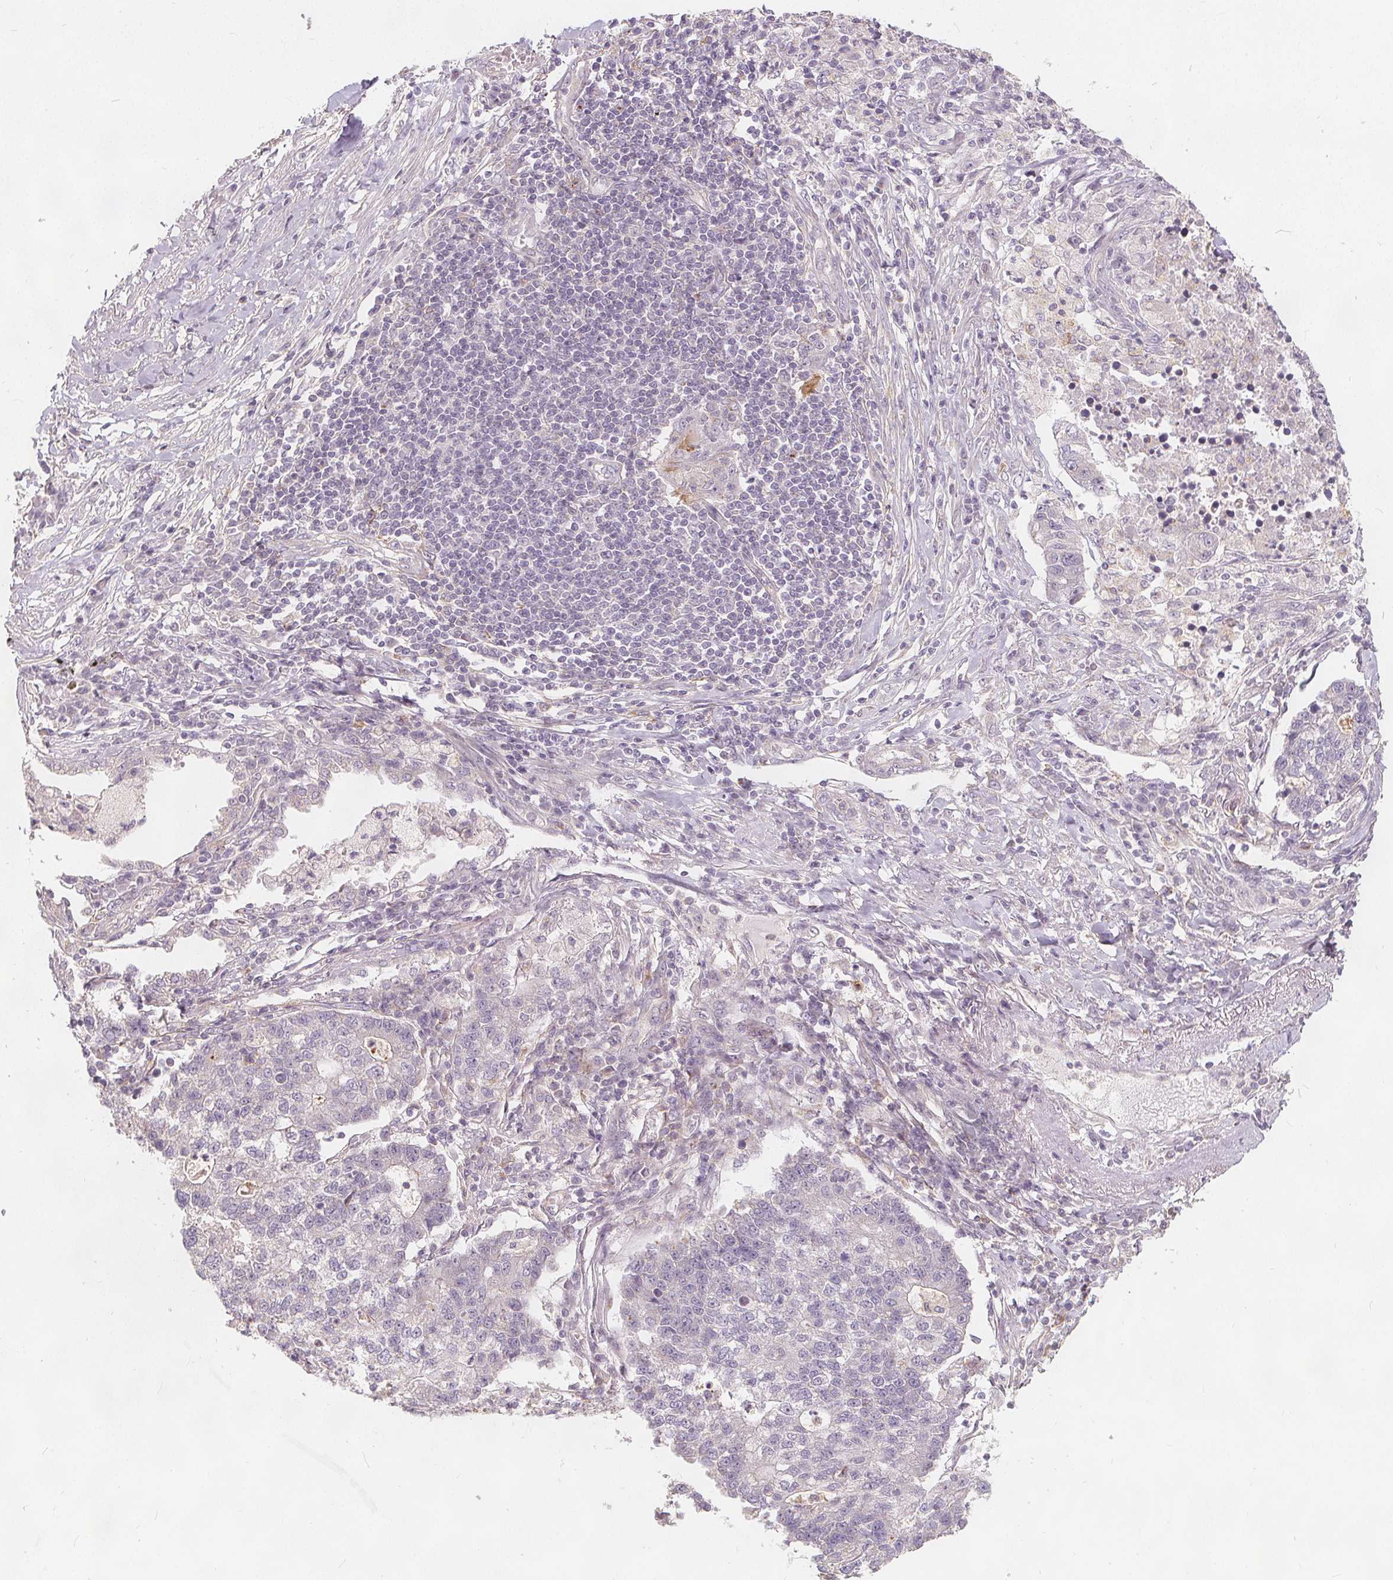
{"staining": {"intensity": "negative", "quantity": "none", "location": "none"}, "tissue": "lung cancer", "cell_type": "Tumor cells", "image_type": "cancer", "snomed": [{"axis": "morphology", "description": "Adenocarcinoma, NOS"}, {"axis": "topography", "description": "Lung"}], "caption": "This image is of lung cancer (adenocarcinoma) stained with immunohistochemistry to label a protein in brown with the nuclei are counter-stained blue. There is no expression in tumor cells.", "gene": "DRC3", "patient": {"sex": "male", "age": 57}}